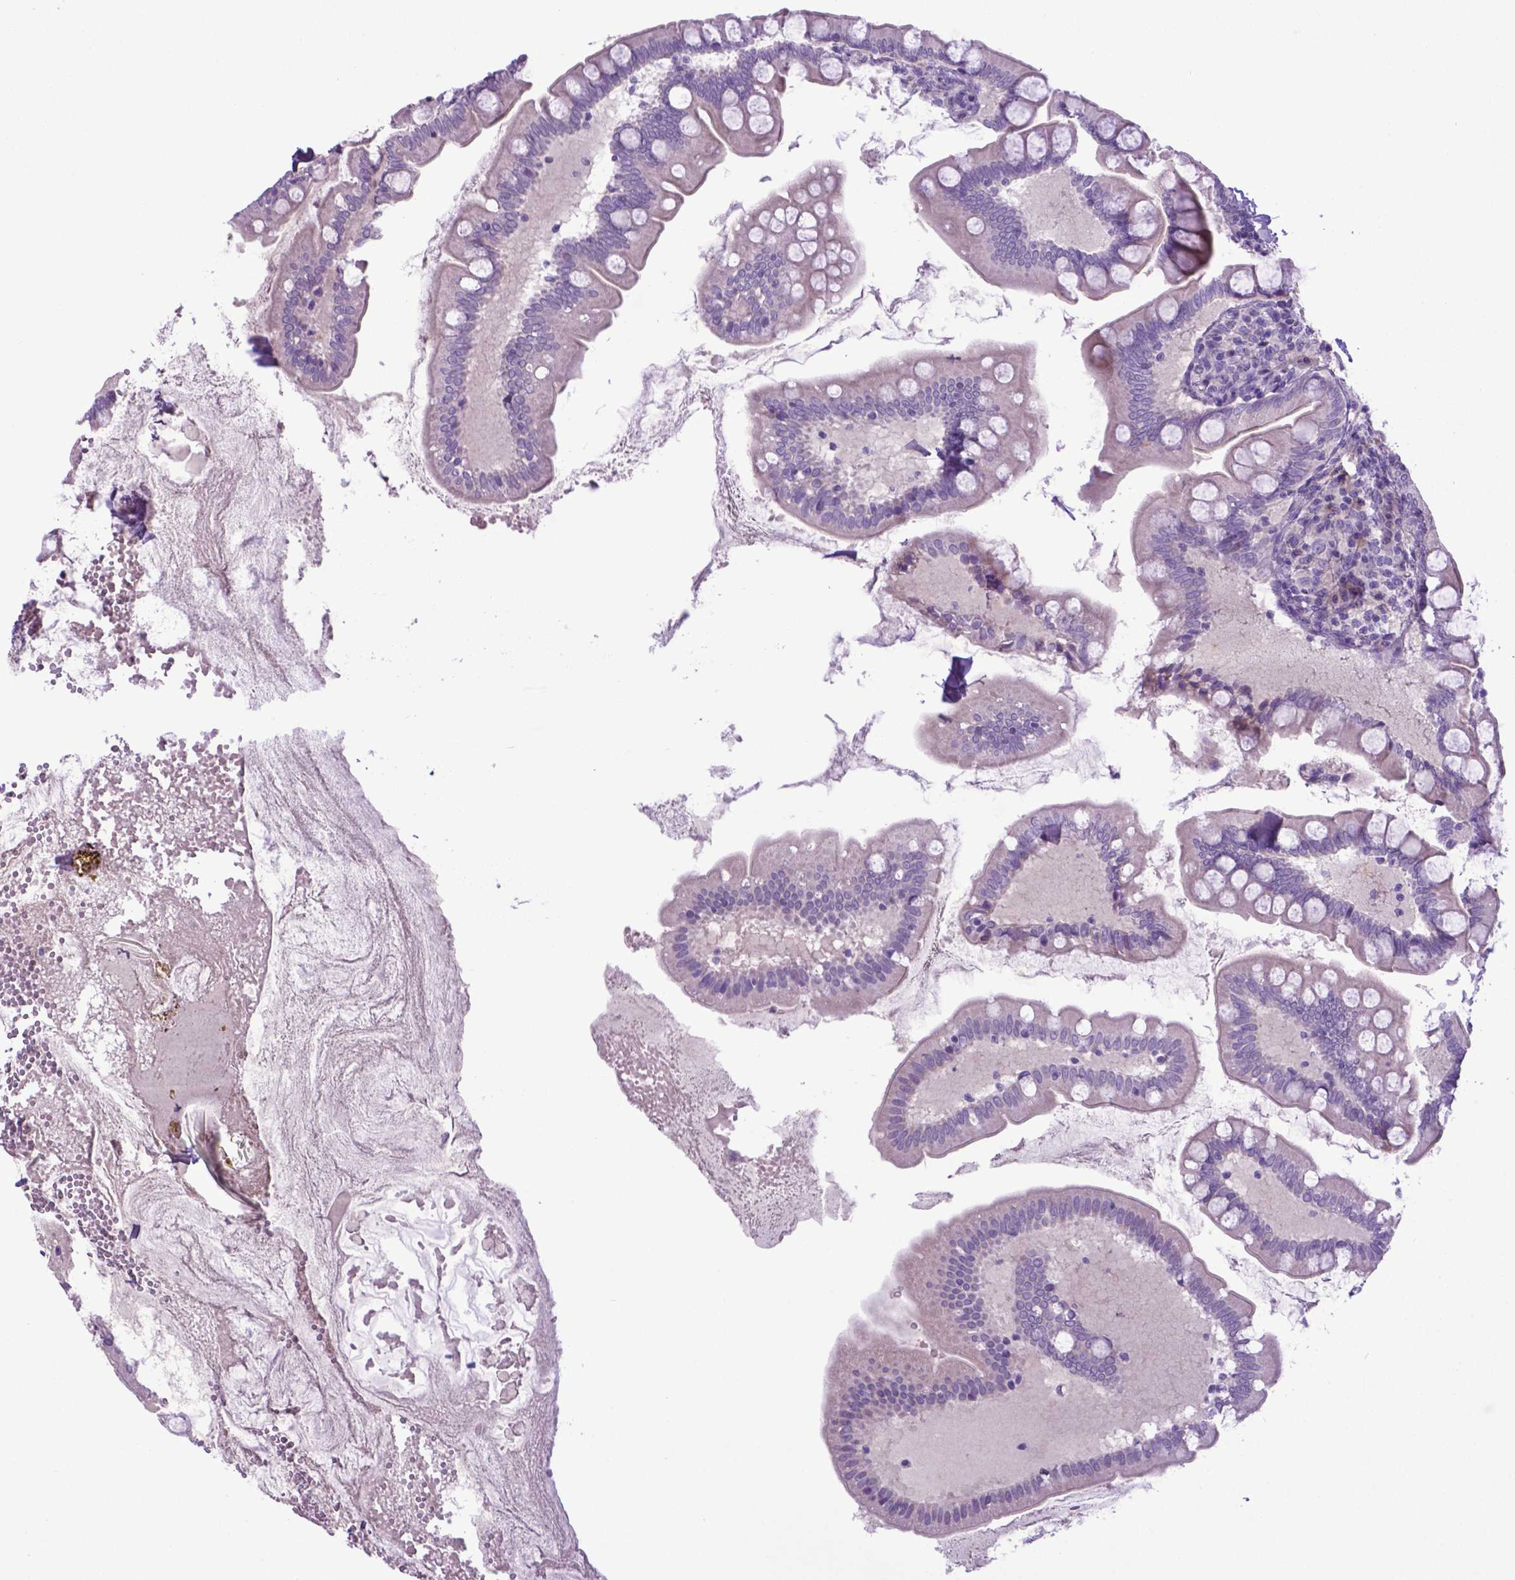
{"staining": {"intensity": "negative", "quantity": "none", "location": "none"}, "tissue": "small intestine", "cell_type": "Glandular cells", "image_type": "normal", "snomed": [{"axis": "morphology", "description": "Normal tissue, NOS"}, {"axis": "topography", "description": "Small intestine"}], "caption": "This image is of unremarkable small intestine stained with immunohistochemistry to label a protein in brown with the nuclei are counter-stained blue. There is no staining in glandular cells. Brightfield microscopy of IHC stained with DAB (3,3'-diaminobenzidine) (brown) and hematoxylin (blue), captured at high magnification.", "gene": "ADRA2B", "patient": {"sex": "female", "age": 56}}